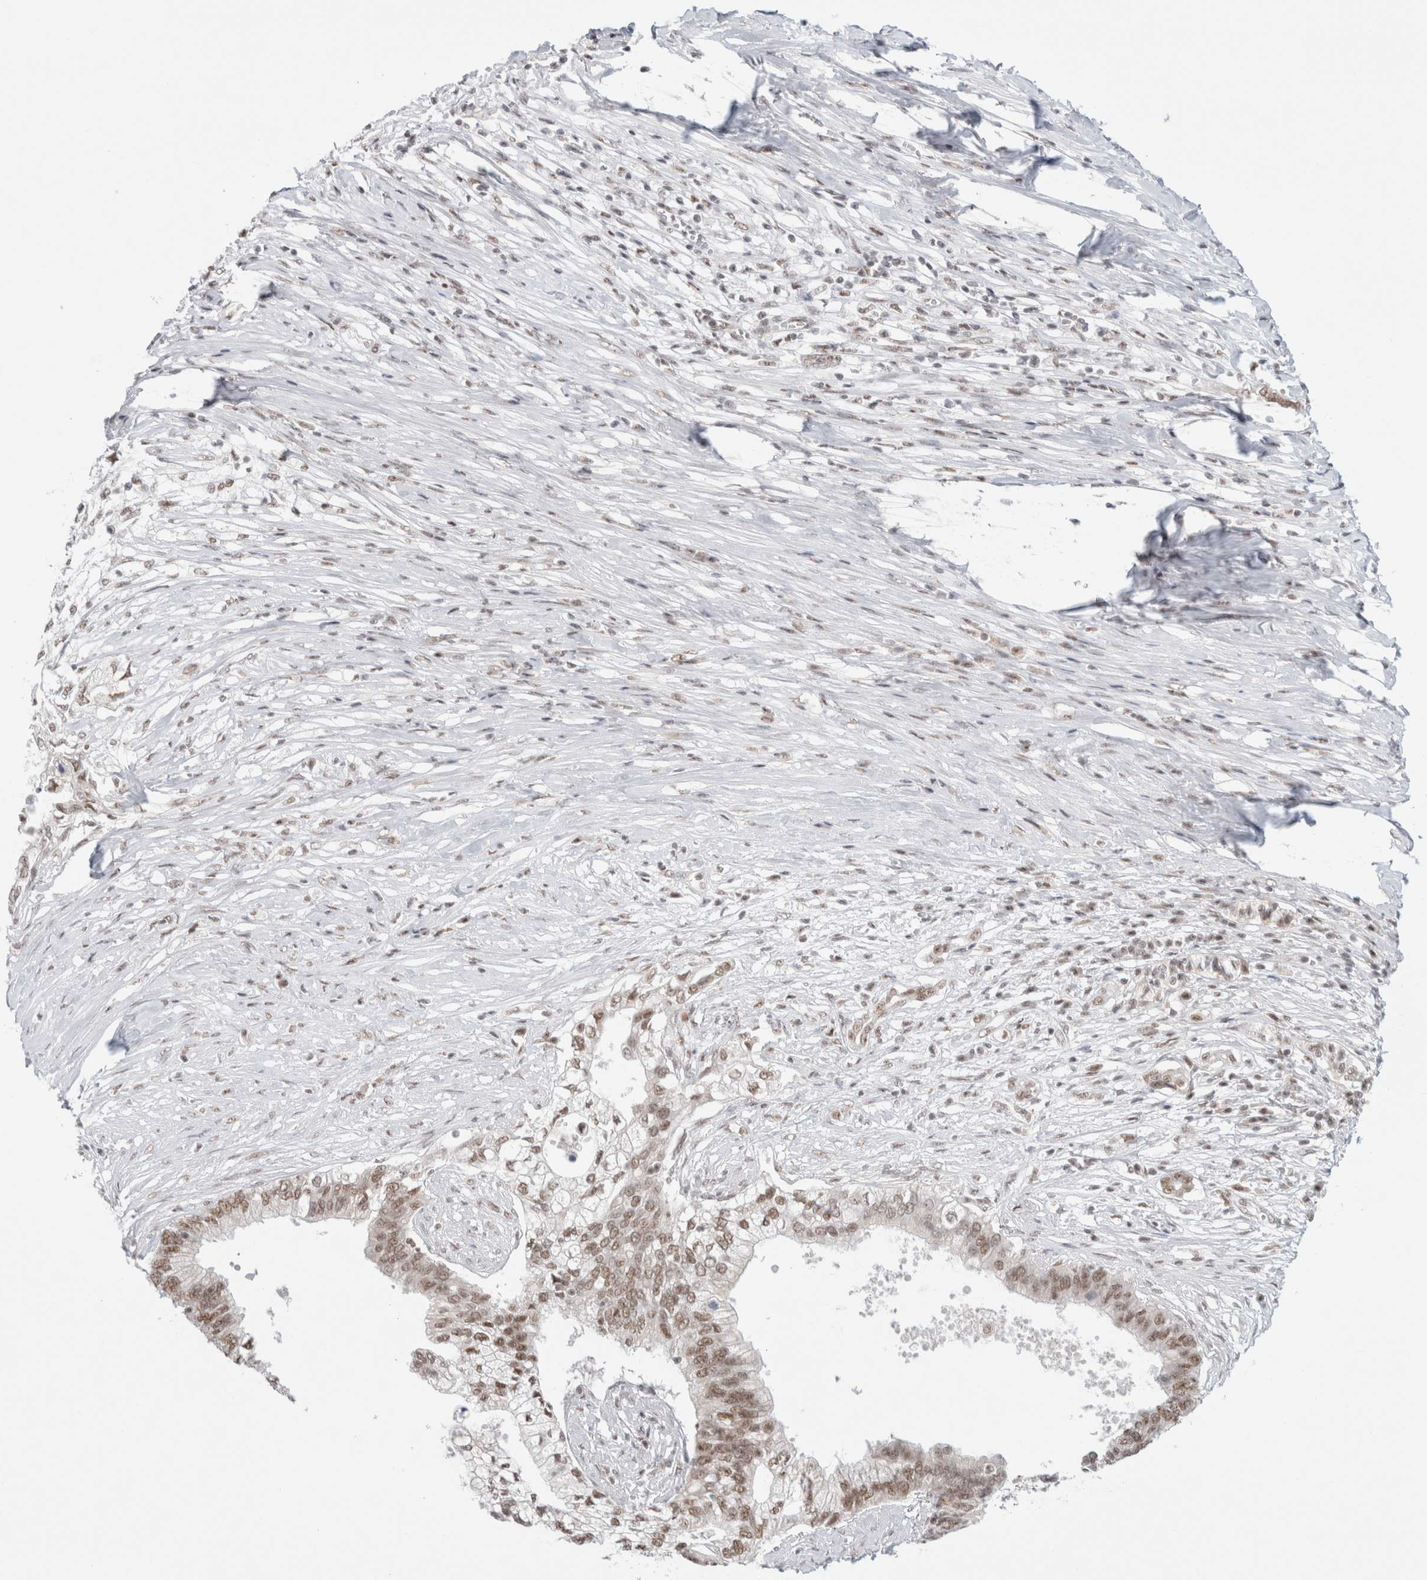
{"staining": {"intensity": "moderate", "quantity": ">75%", "location": "nuclear"}, "tissue": "pancreatic cancer", "cell_type": "Tumor cells", "image_type": "cancer", "snomed": [{"axis": "morphology", "description": "Normal tissue, NOS"}, {"axis": "morphology", "description": "Adenocarcinoma, NOS"}, {"axis": "topography", "description": "Pancreas"}, {"axis": "topography", "description": "Peripheral nerve tissue"}], "caption": "Protein analysis of pancreatic adenocarcinoma tissue demonstrates moderate nuclear expression in about >75% of tumor cells. (brown staining indicates protein expression, while blue staining denotes nuclei).", "gene": "TRMT12", "patient": {"sex": "male", "age": 59}}